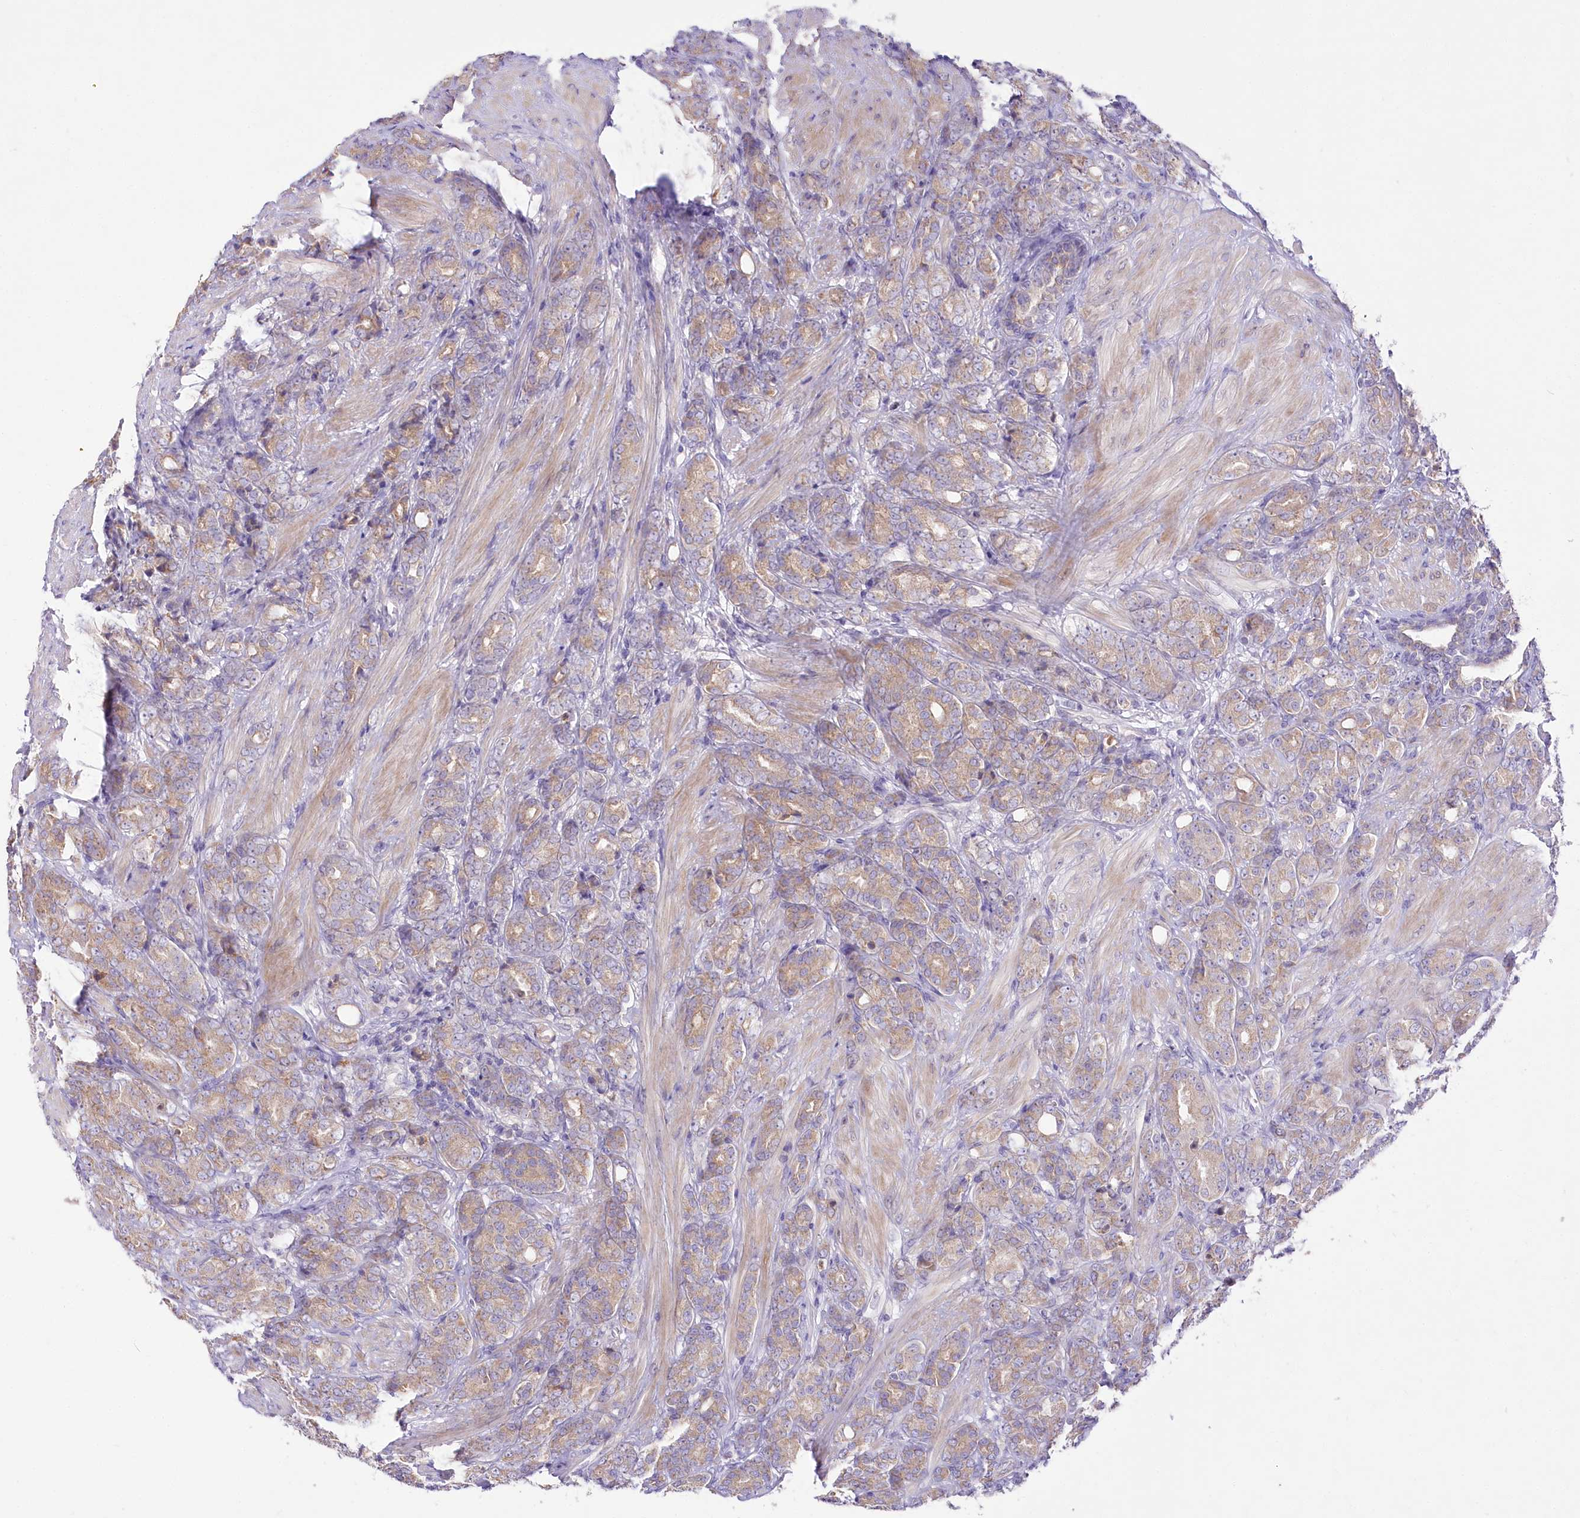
{"staining": {"intensity": "moderate", "quantity": ">75%", "location": "cytoplasmic/membranous"}, "tissue": "prostate cancer", "cell_type": "Tumor cells", "image_type": "cancer", "snomed": [{"axis": "morphology", "description": "Adenocarcinoma, High grade"}, {"axis": "topography", "description": "Prostate"}], "caption": "Prostate adenocarcinoma (high-grade) stained with a protein marker displays moderate staining in tumor cells.", "gene": "LRRC14B", "patient": {"sex": "male", "age": 62}}